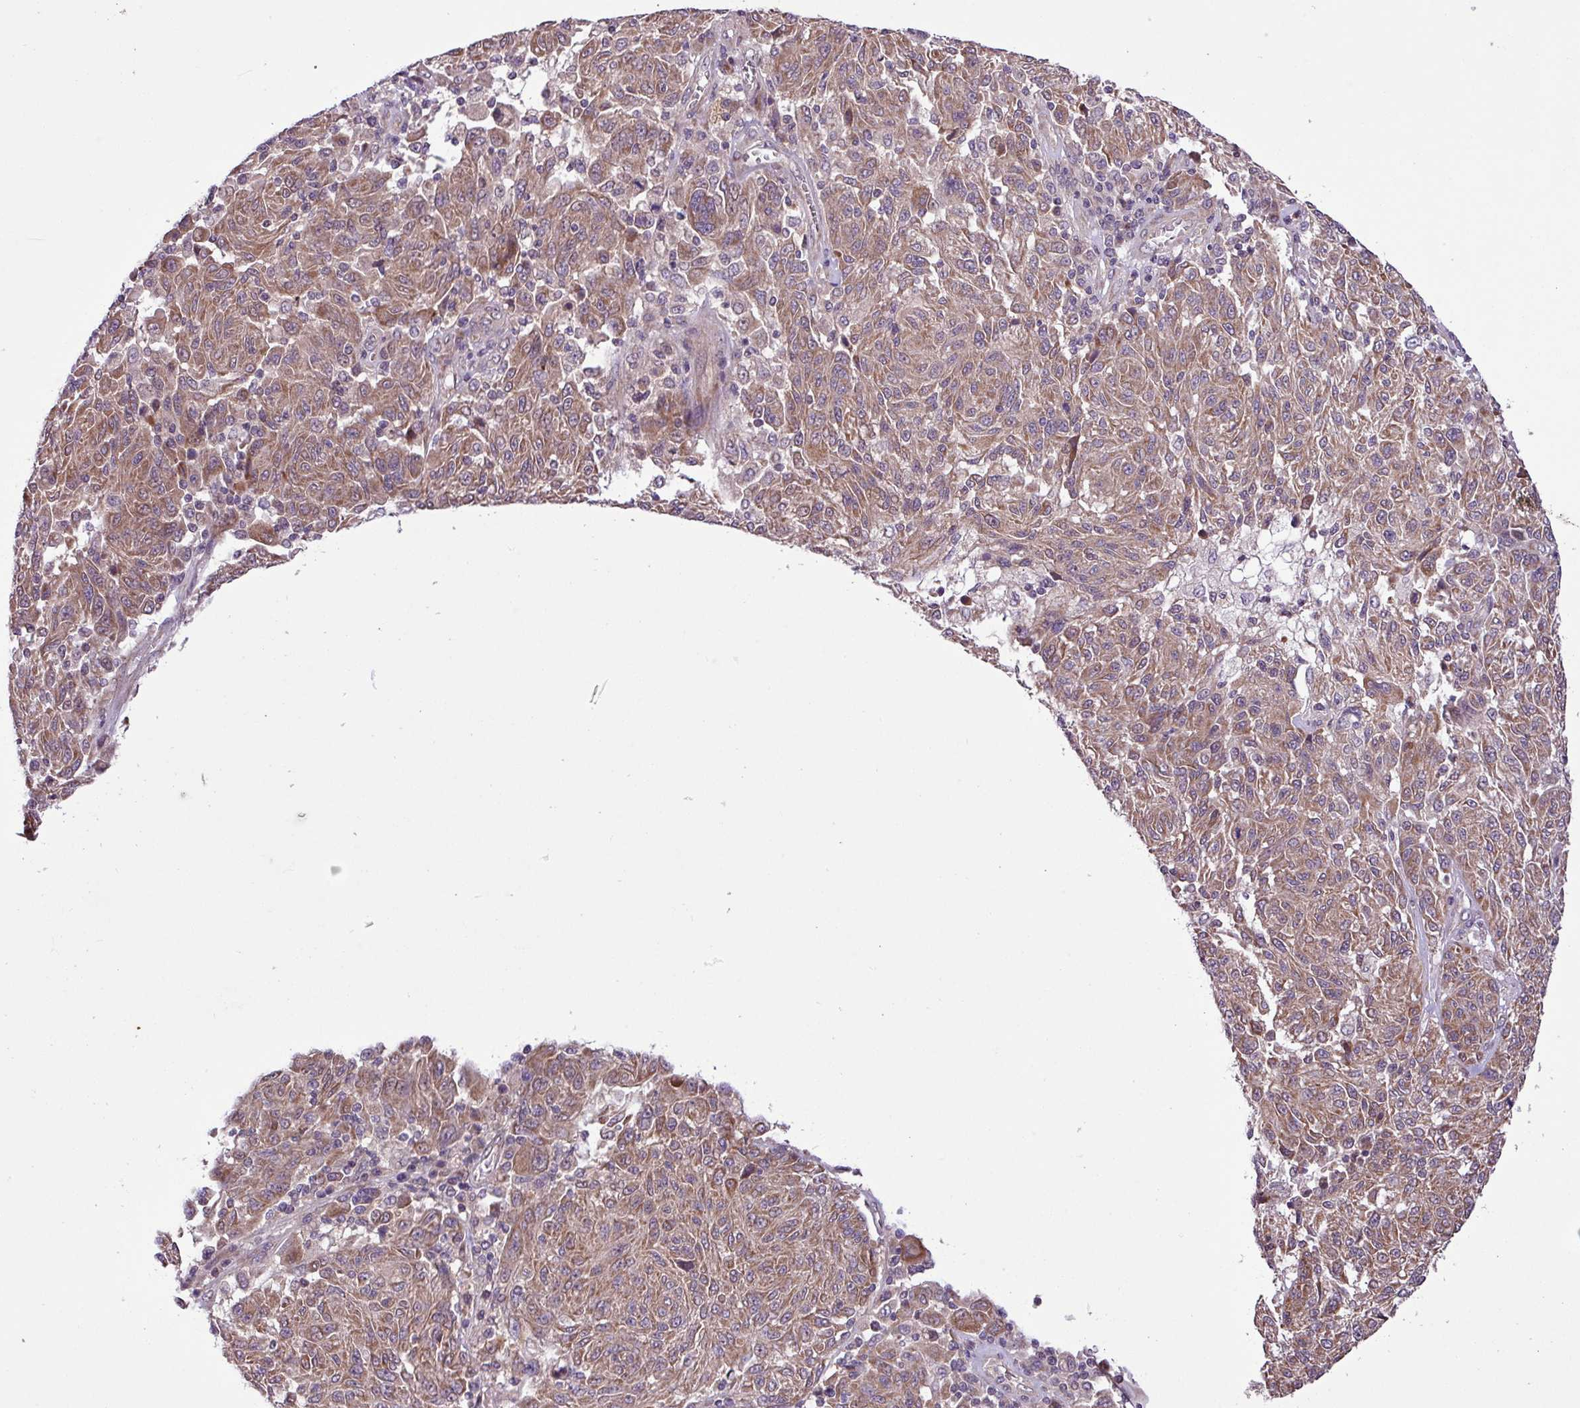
{"staining": {"intensity": "moderate", "quantity": ">75%", "location": "cytoplasmic/membranous"}, "tissue": "melanoma", "cell_type": "Tumor cells", "image_type": "cancer", "snomed": [{"axis": "morphology", "description": "Malignant melanoma, NOS"}, {"axis": "topography", "description": "Skin"}], "caption": "IHC (DAB) staining of malignant melanoma shows moderate cytoplasmic/membranous protein staining in about >75% of tumor cells.", "gene": "TIMM10B", "patient": {"sex": "male", "age": 53}}